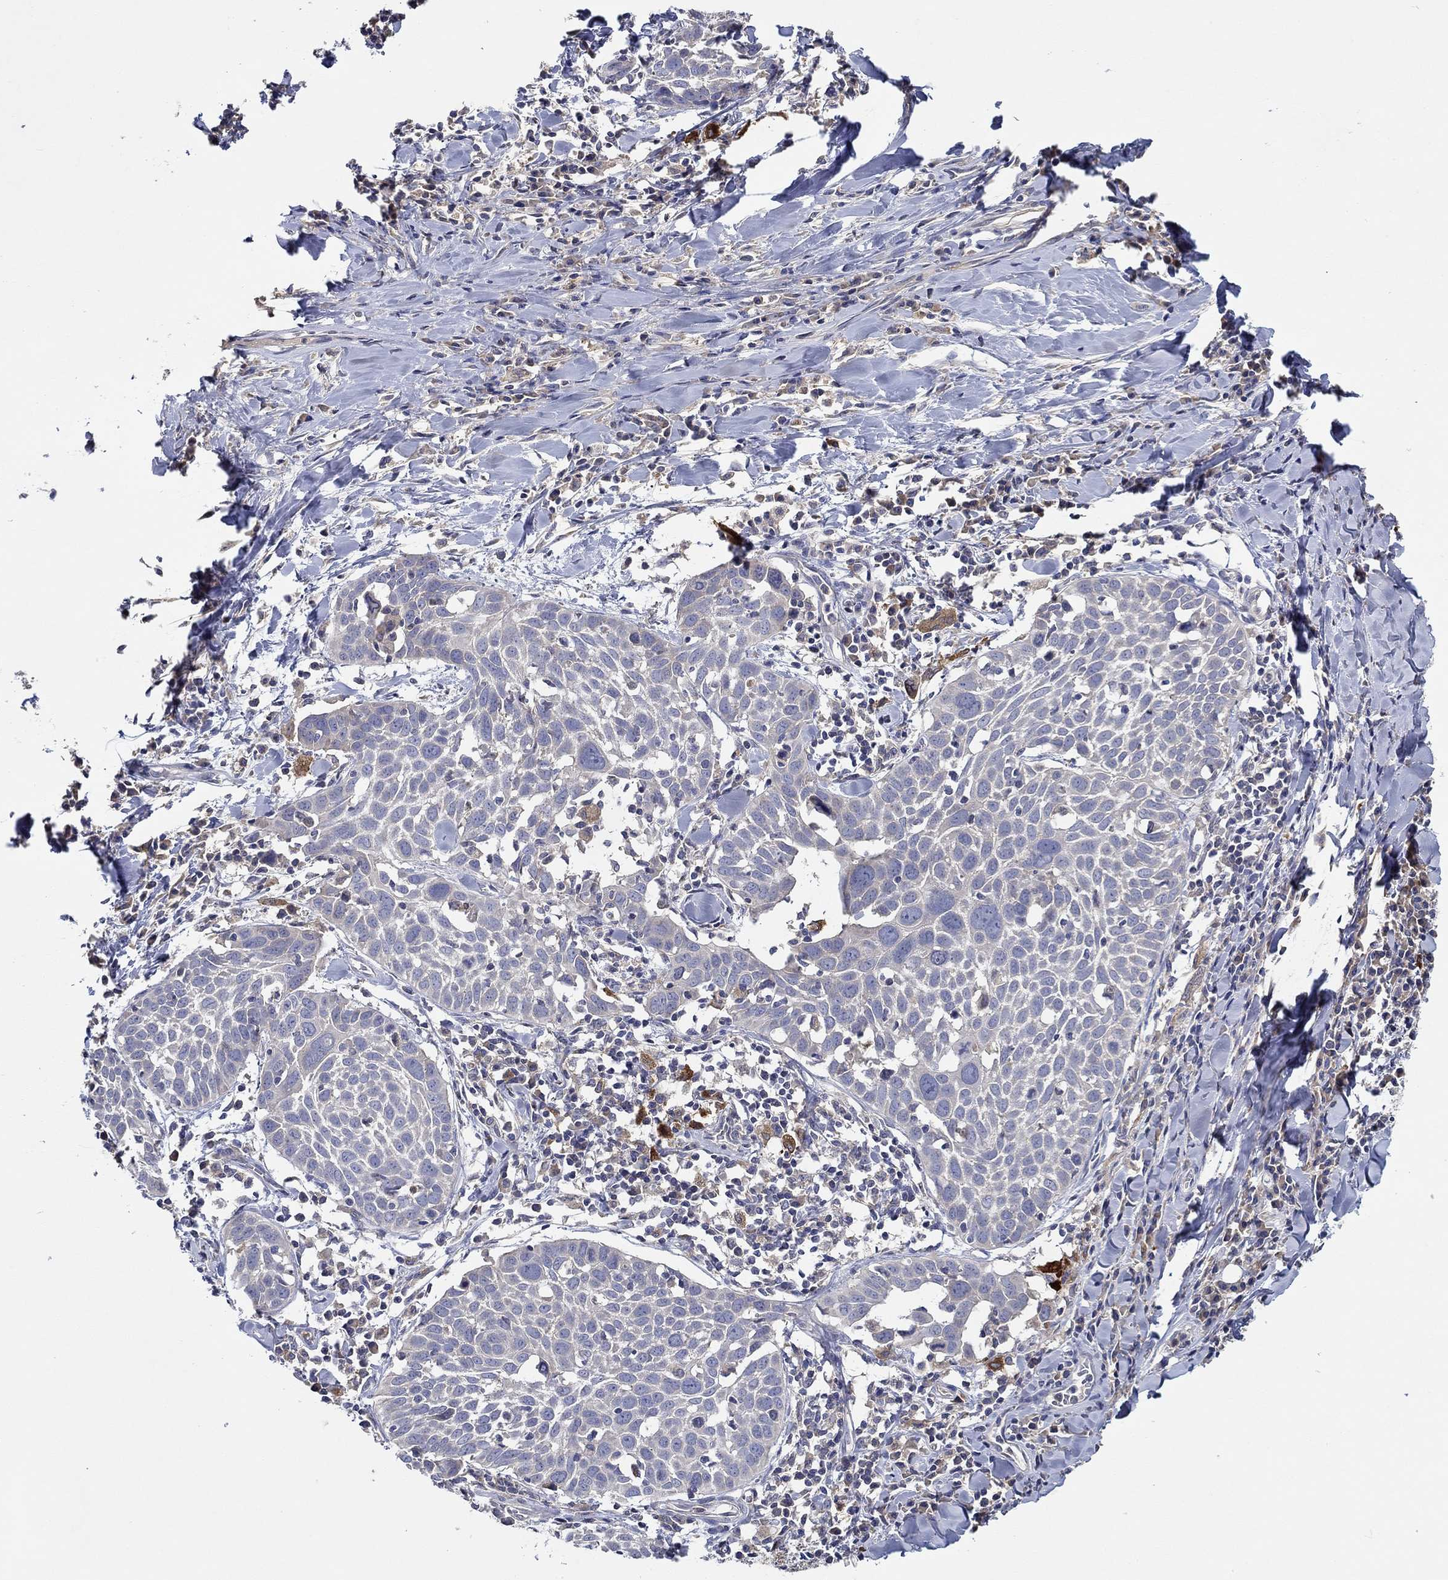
{"staining": {"intensity": "negative", "quantity": "none", "location": "none"}, "tissue": "lung cancer", "cell_type": "Tumor cells", "image_type": "cancer", "snomed": [{"axis": "morphology", "description": "Squamous cell carcinoma, NOS"}, {"axis": "topography", "description": "Lung"}], "caption": "This is an IHC histopathology image of squamous cell carcinoma (lung). There is no positivity in tumor cells.", "gene": "CHIT1", "patient": {"sex": "male", "age": 57}}